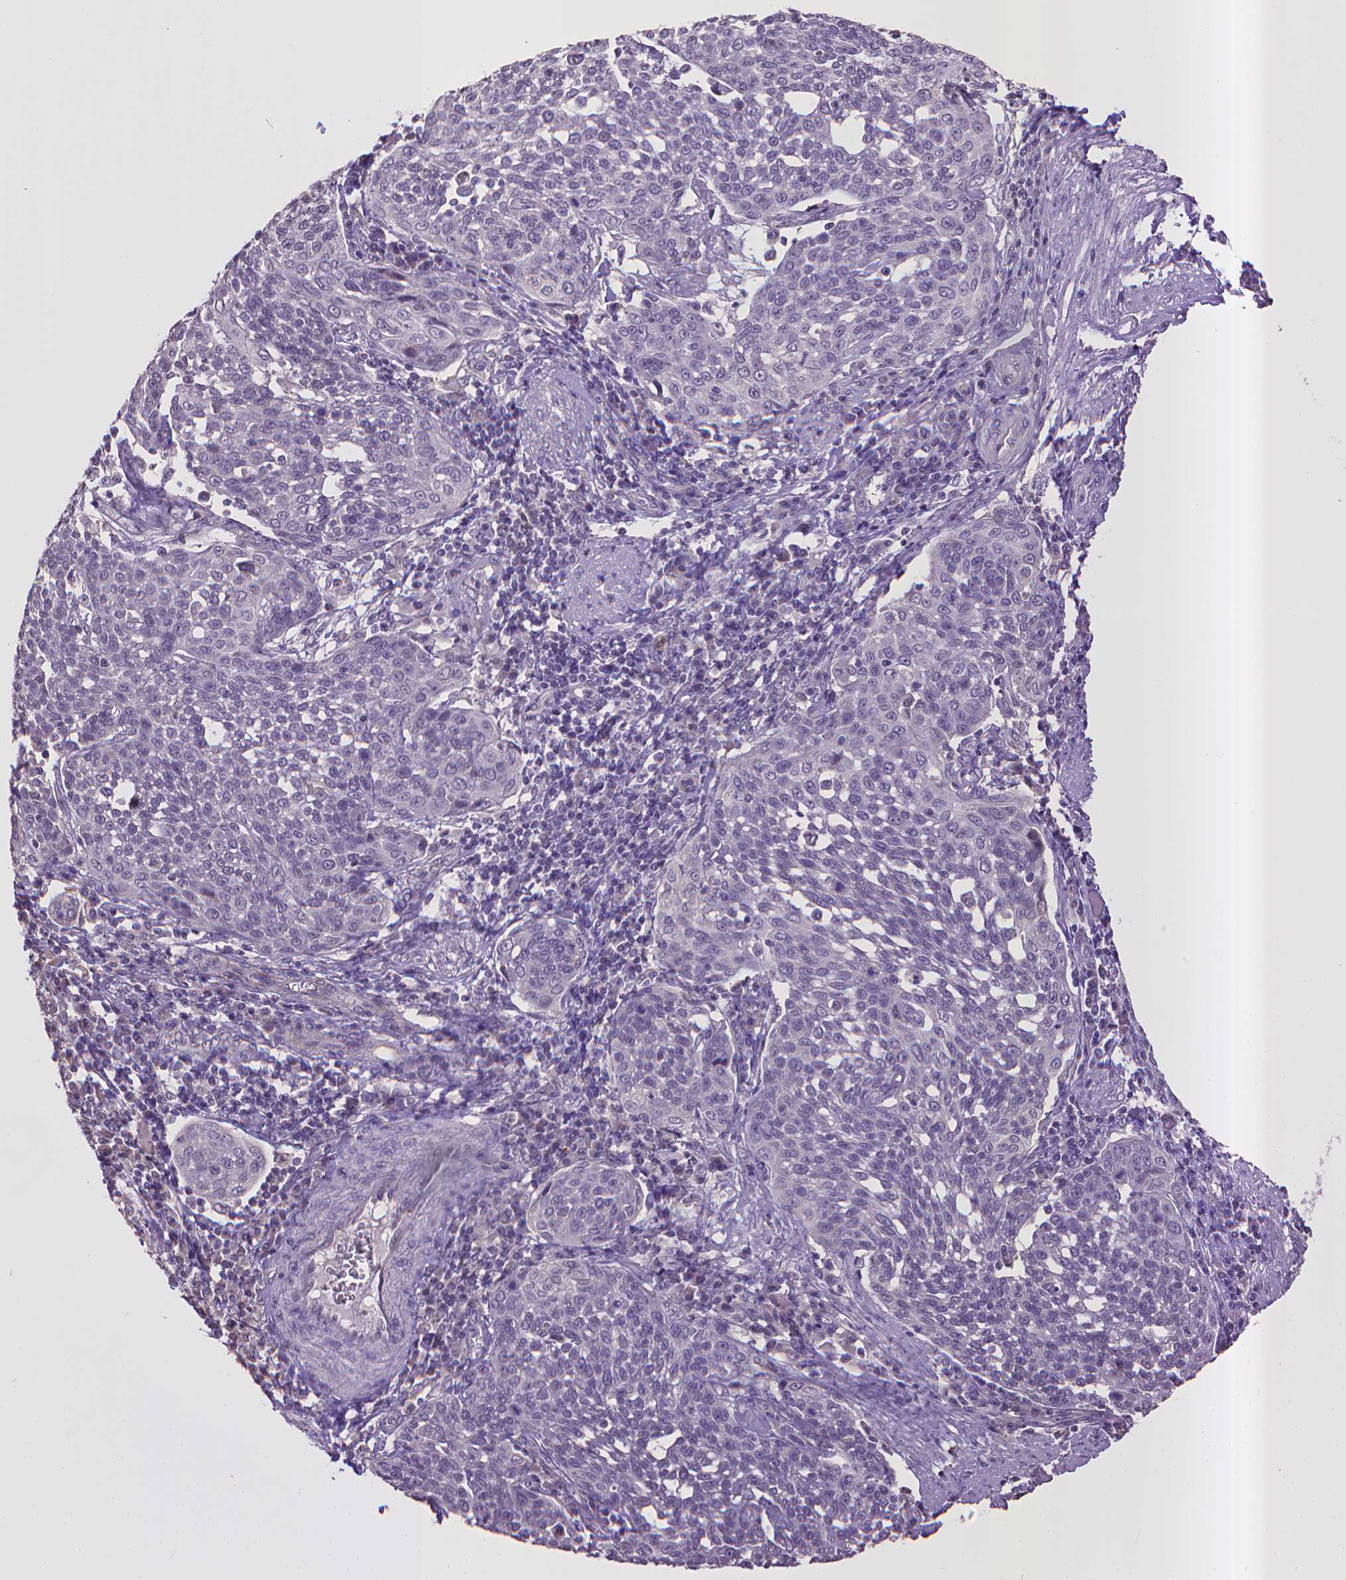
{"staining": {"intensity": "negative", "quantity": "none", "location": "none"}, "tissue": "cervical cancer", "cell_type": "Tumor cells", "image_type": "cancer", "snomed": [{"axis": "morphology", "description": "Squamous cell carcinoma, NOS"}, {"axis": "topography", "description": "Cervix"}], "caption": "There is no significant positivity in tumor cells of squamous cell carcinoma (cervical).", "gene": "CPM", "patient": {"sex": "female", "age": 34}}